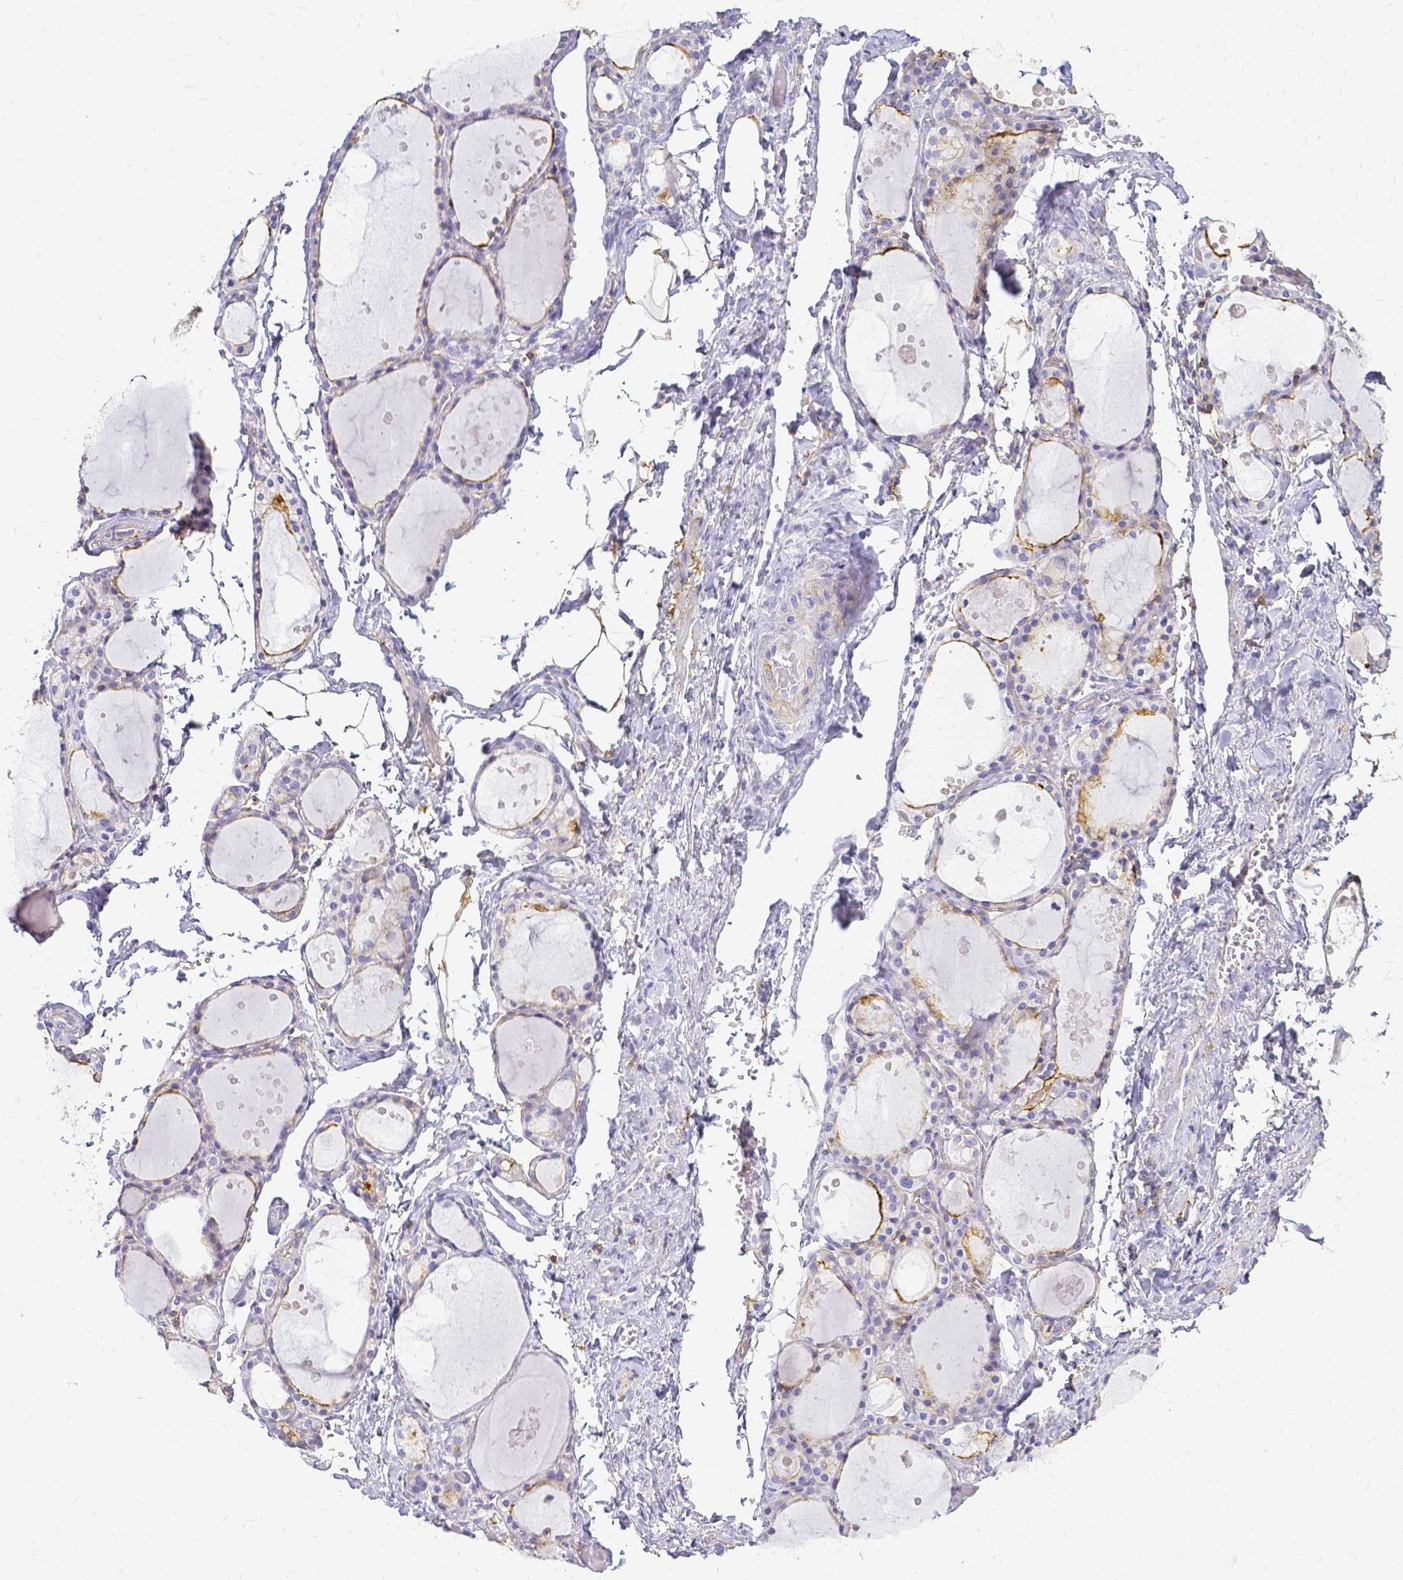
{"staining": {"intensity": "negative", "quantity": "none", "location": "none"}, "tissue": "thyroid gland", "cell_type": "Glandular cells", "image_type": "normal", "snomed": [{"axis": "morphology", "description": "Normal tissue, NOS"}, {"axis": "topography", "description": "Thyroid gland"}], "caption": "IHC of normal human thyroid gland demonstrates no expression in glandular cells.", "gene": "HSPA12A", "patient": {"sex": "male", "age": 68}}